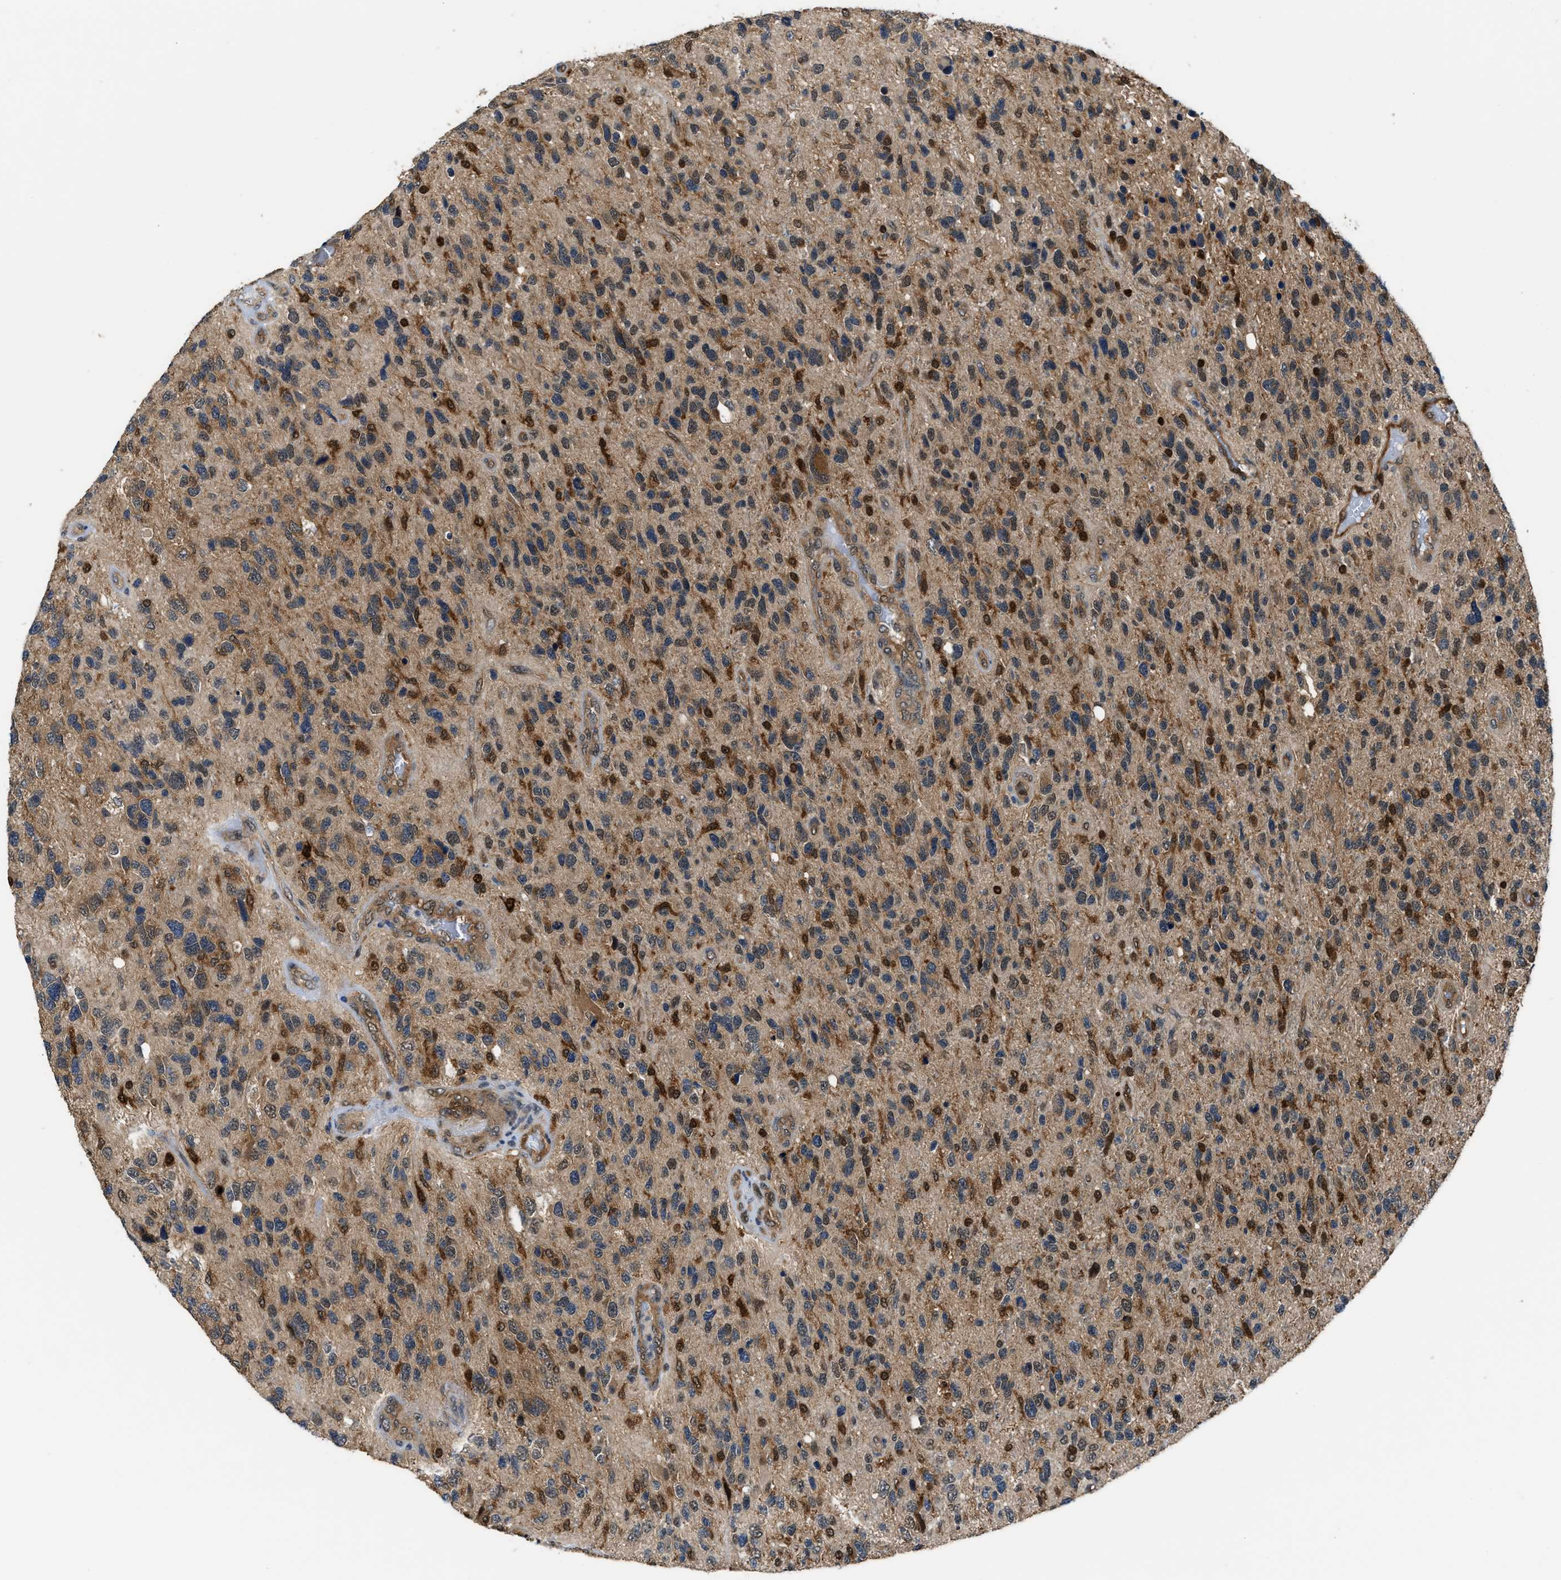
{"staining": {"intensity": "weak", "quantity": ">75%", "location": "cytoplasmic/membranous"}, "tissue": "glioma", "cell_type": "Tumor cells", "image_type": "cancer", "snomed": [{"axis": "morphology", "description": "Glioma, malignant, High grade"}, {"axis": "topography", "description": "Brain"}], "caption": "This photomicrograph demonstrates immunohistochemistry staining of human glioma, with low weak cytoplasmic/membranous positivity in about >75% of tumor cells.", "gene": "PPA1", "patient": {"sex": "female", "age": 58}}